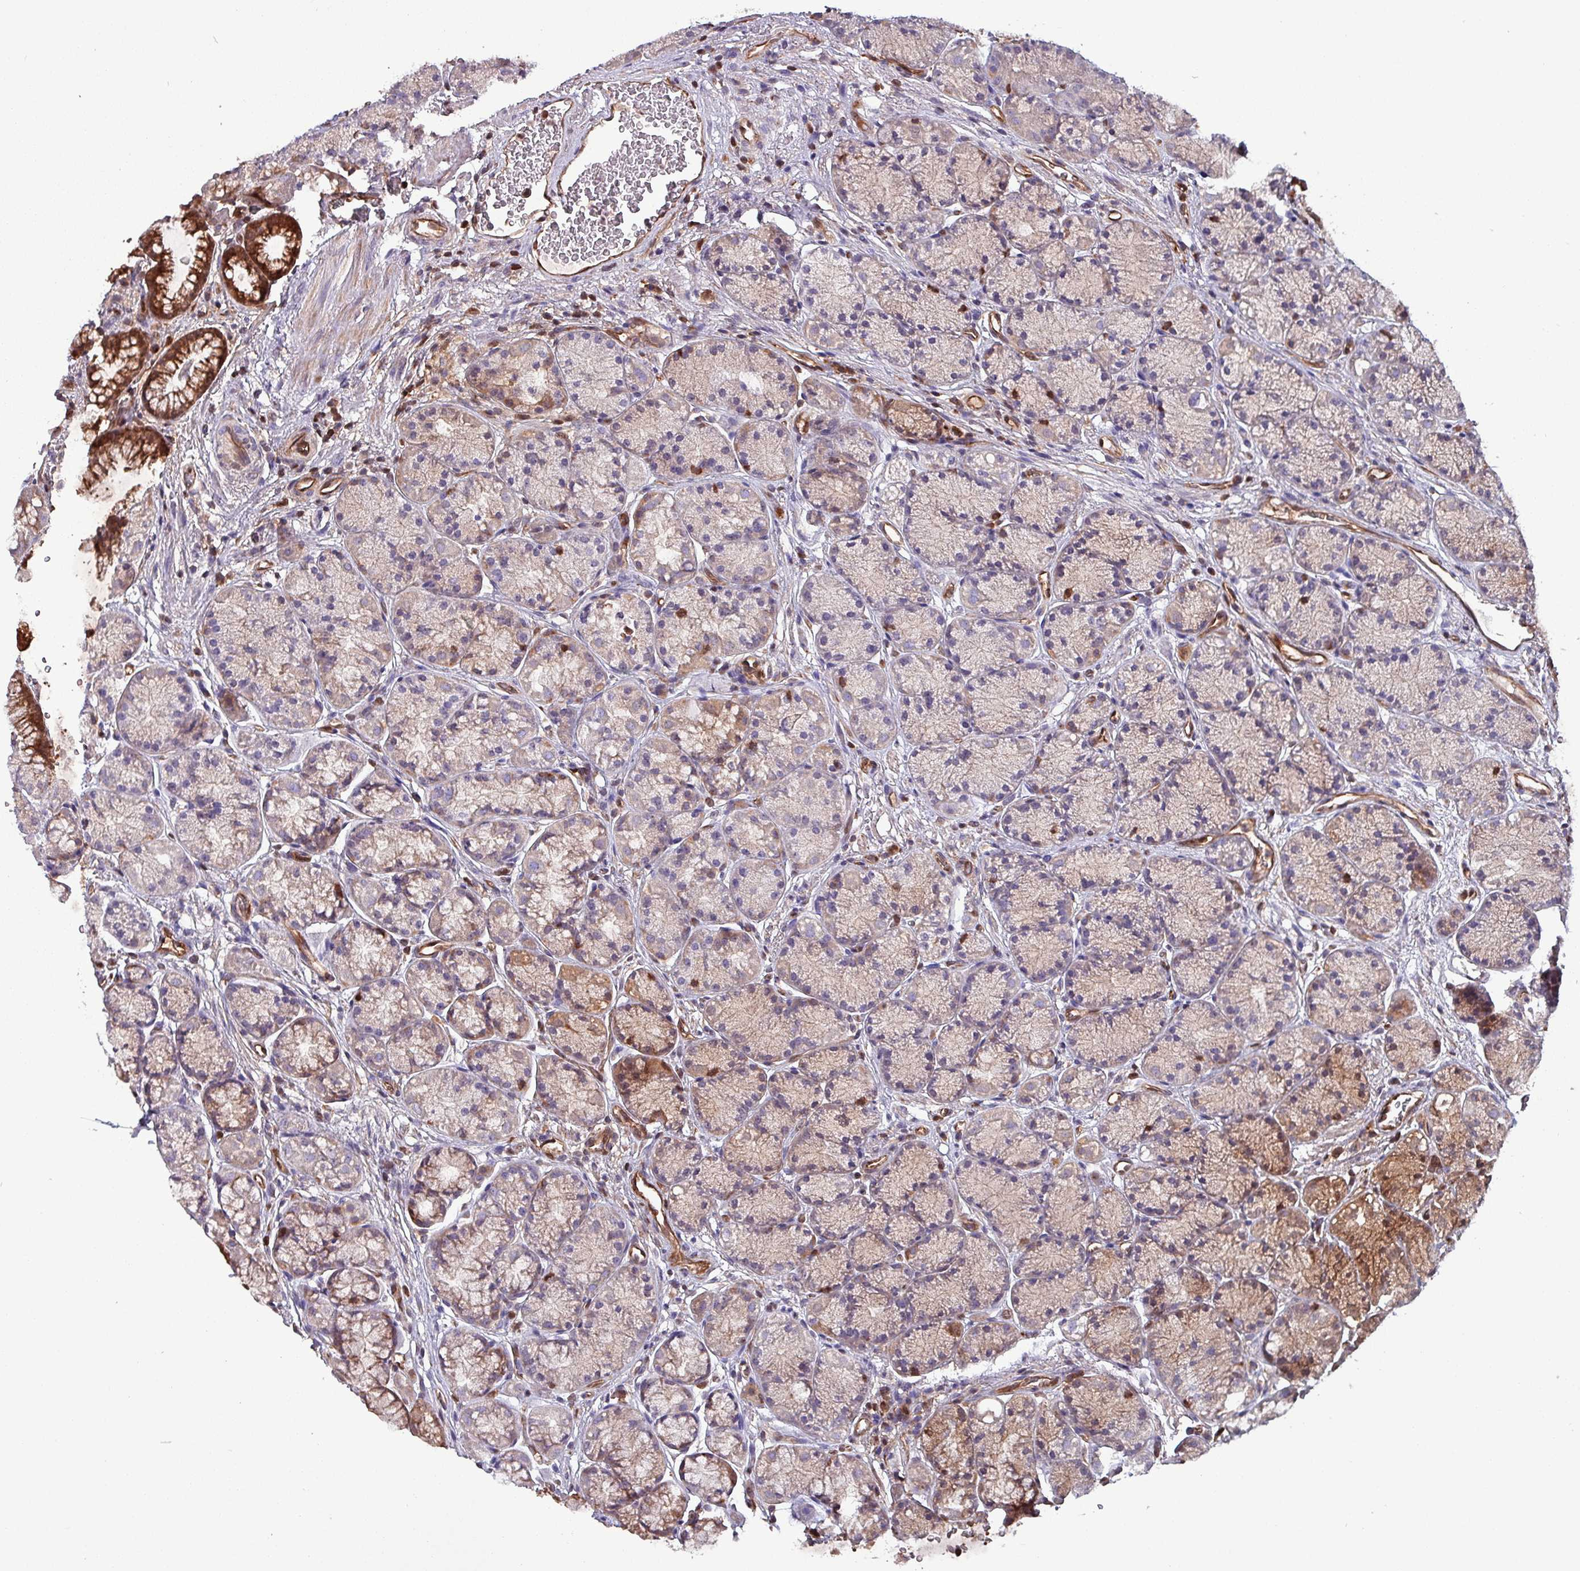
{"staining": {"intensity": "moderate", "quantity": "25%-75%", "location": "cytoplasmic/membranous,nuclear"}, "tissue": "stomach", "cell_type": "Glandular cells", "image_type": "normal", "snomed": [{"axis": "morphology", "description": "Normal tissue, NOS"}, {"axis": "topography", "description": "Stomach"}], "caption": "Protein analysis of benign stomach shows moderate cytoplasmic/membranous,nuclear staining in about 25%-75% of glandular cells.", "gene": "PSMB8", "patient": {"sex": "male", "age": 63}}